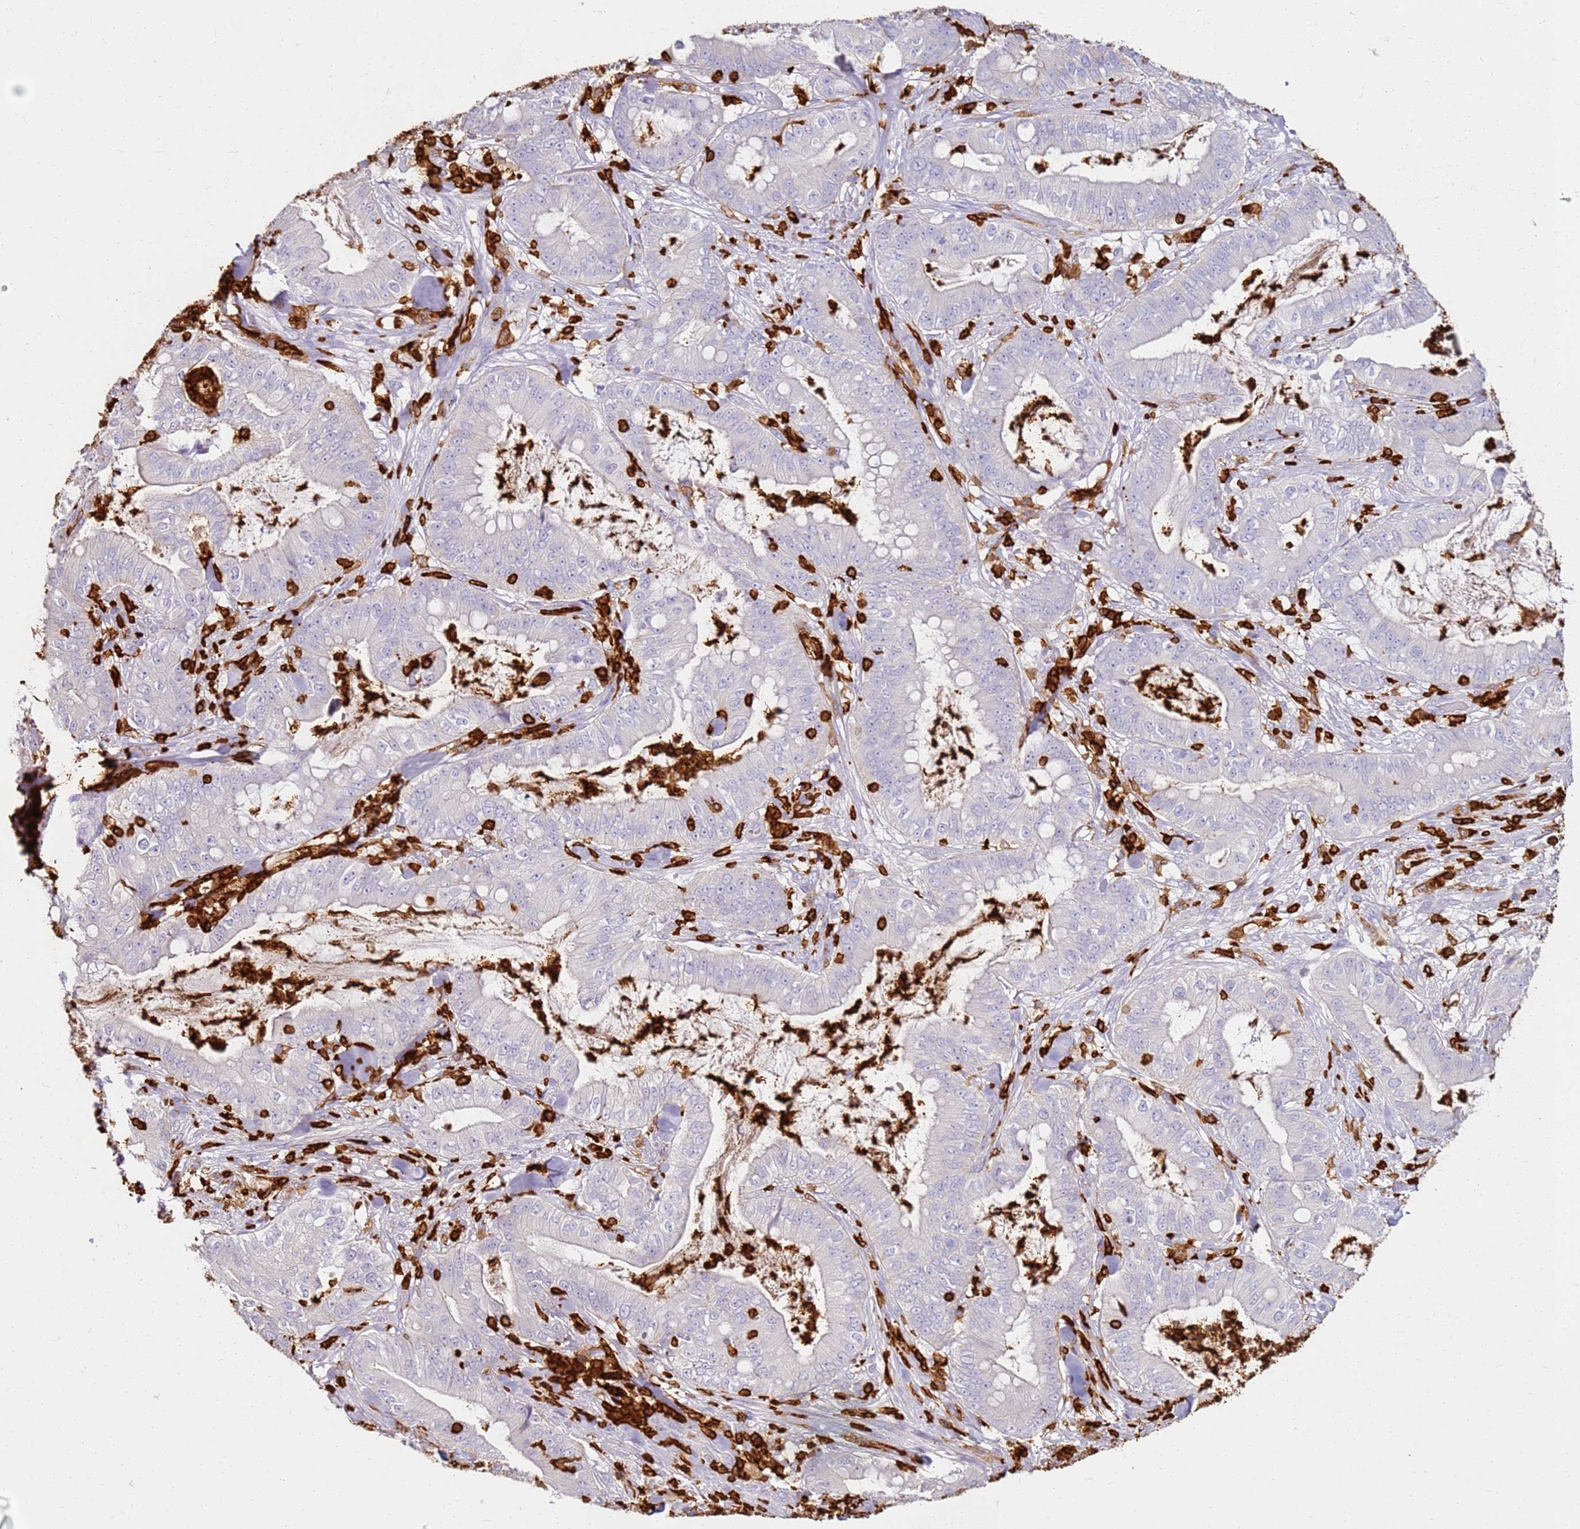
{"staining": {"intensity": "negative", "quantity": "none", "location": "none"}, "tissue": "pancreatic cancer", "cell_type": "Tumor cells", "image_type": "cancer", "snomed": [{"axis": "morphology", "description": "Adenocarcinoma, NOS"}, {"axis": "topography", "description": "Pancreas"}], "caption": "Human pancreatic adenocarcinoma stained for a protein using IHC demonstrates no staining in tumor cells.", "gene": "CORO1A", "patient": {"sex": "male", "age": 71}}